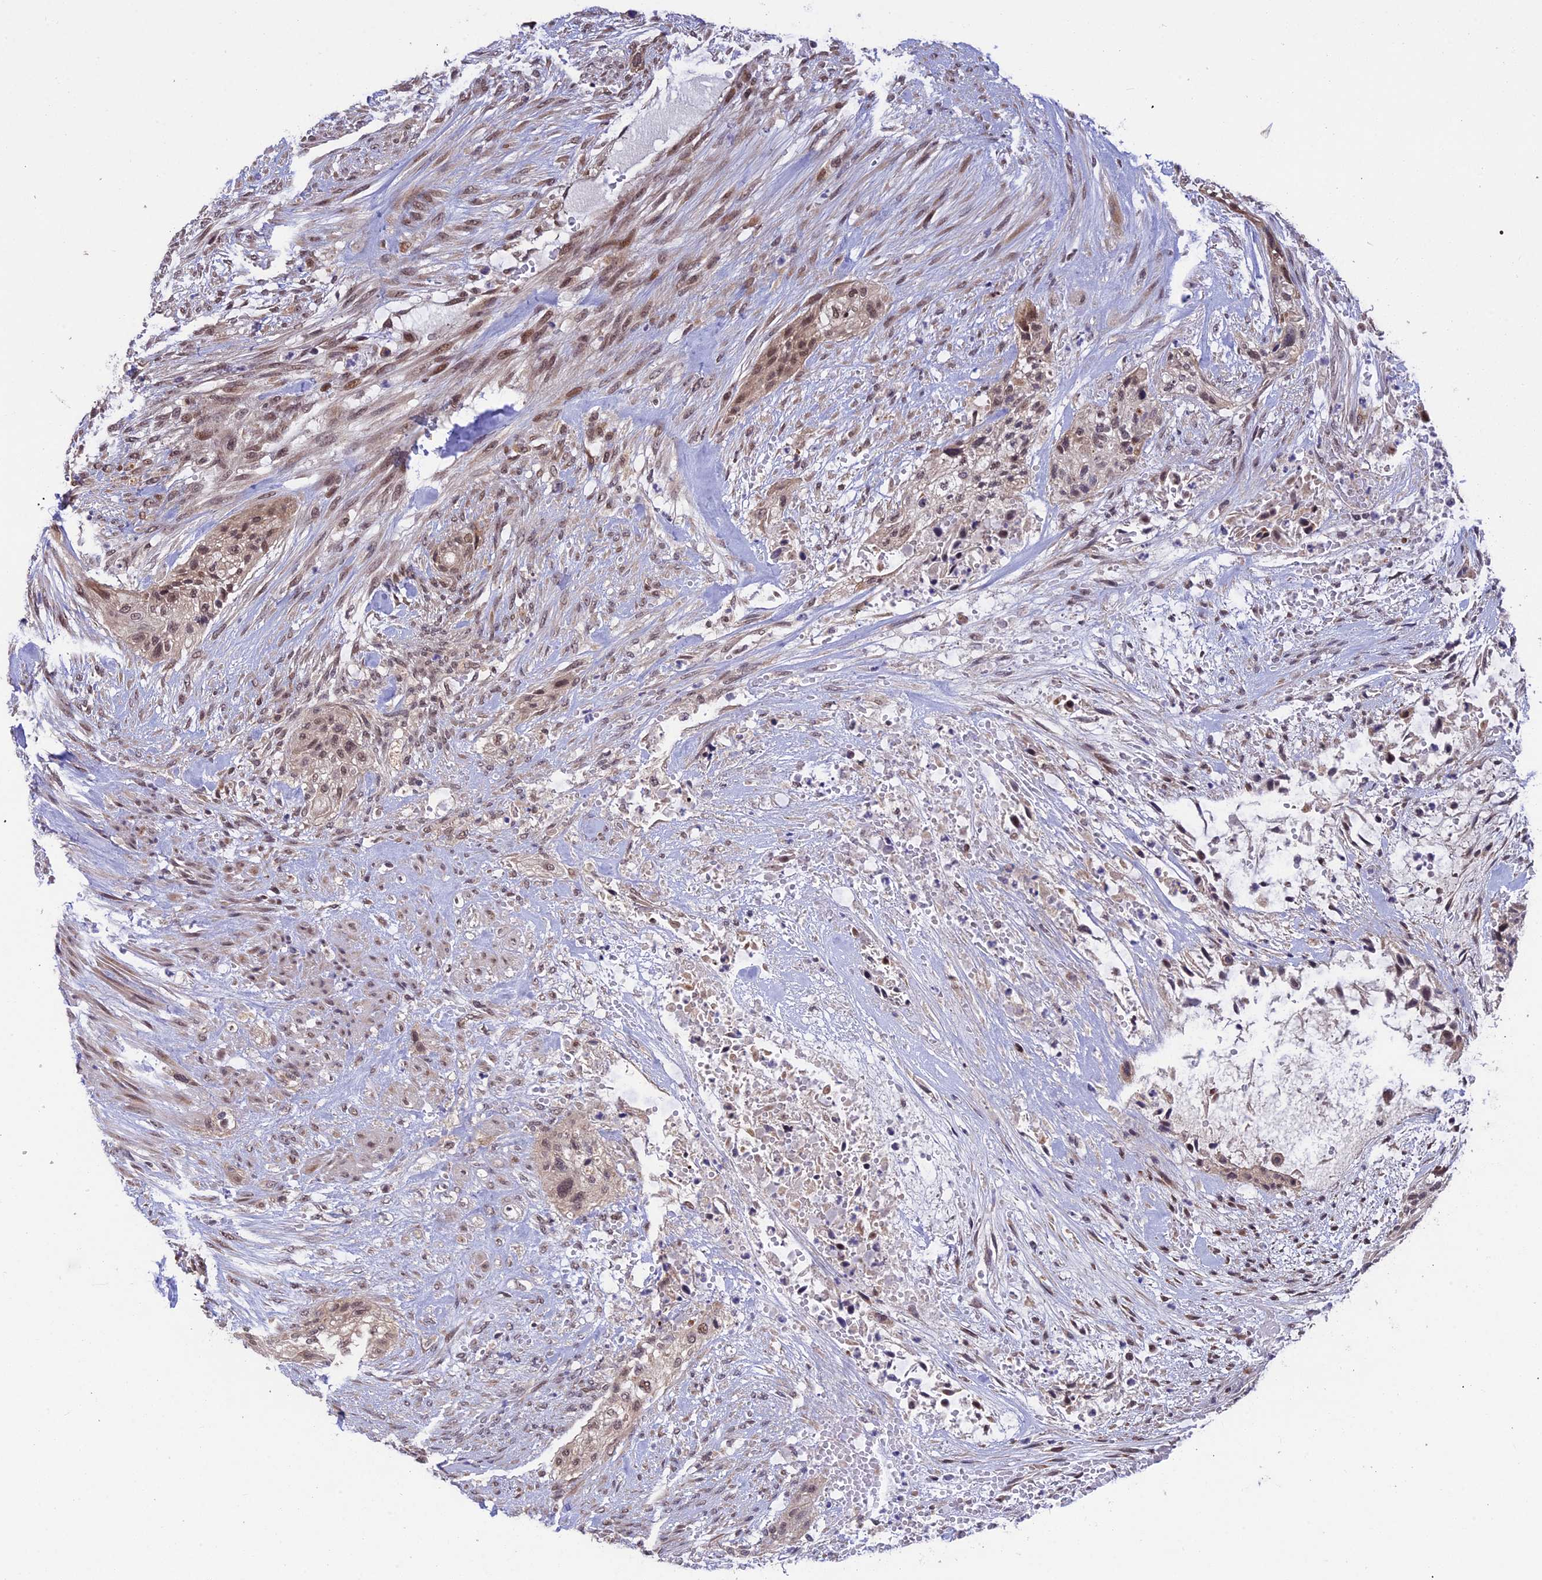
{"staining": {"intensity": "moderate", "quantity": ">75%", "location": "nuclear"}, "tissue": "urothelial cancer", "cell_type": "Tumor cells", "image_type": "cancer", "snomed": [{"axis": "morphology", "description": "Urothelial carcinoma, High grade"}, {"axis": "topography", "description": "Urinary bladder"}], "caption": "DAB (3,3'-diaminobenzidine) immunohistochemical staining of urothelial cancer demonstrates moderate nuclear protein staining in about >75% of tumor cells.", "gene": "POLR2C", "patient": {"sex": "male", "age": 35}}